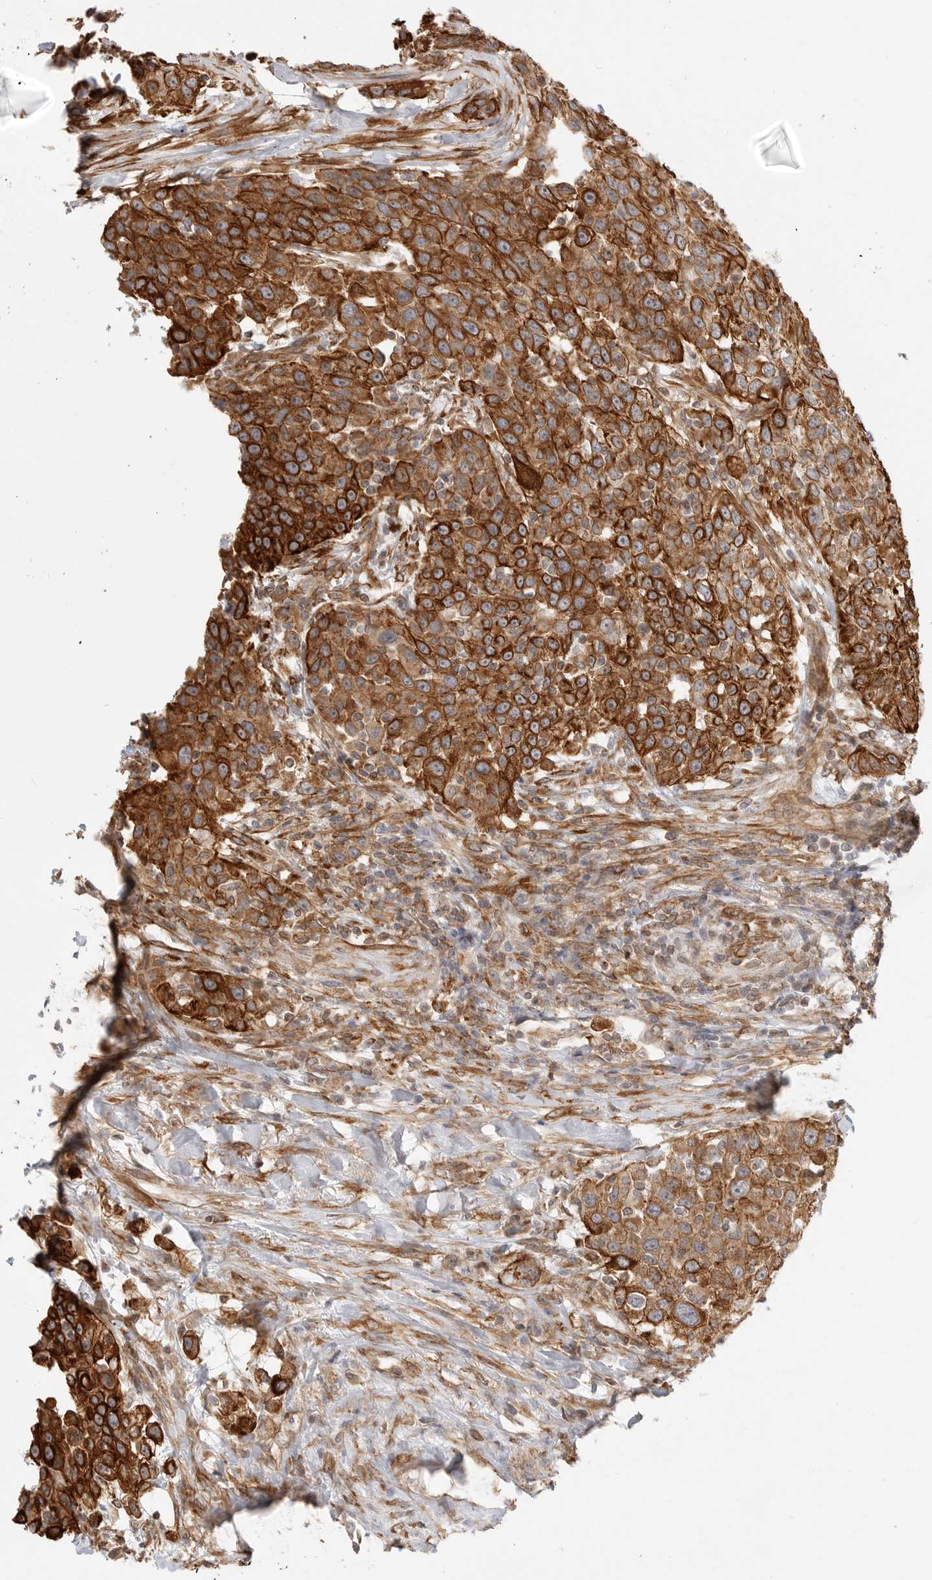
{"staining": {"intensity": "strong", "quantity": ">75%", "location": "cytoplasmic/membranous"}, "tissue": "urothelial cancer", "cell_type": "Tumor cells", "image_type": "cancer", "snomed": [{"axis": "morphology", "description": "Urothelial carcinoma, High grade"}, {"axis": "topography", "description": "Urinary bladder"}], "caption": "Protein expression analysis of high-grade urothelial carcinoma exhibits strong cytoplasmic/membranous positivity in about >75% of tumor cells.", "gene": "ATOH7", "patient": {"sex": "female", "age": 80}}